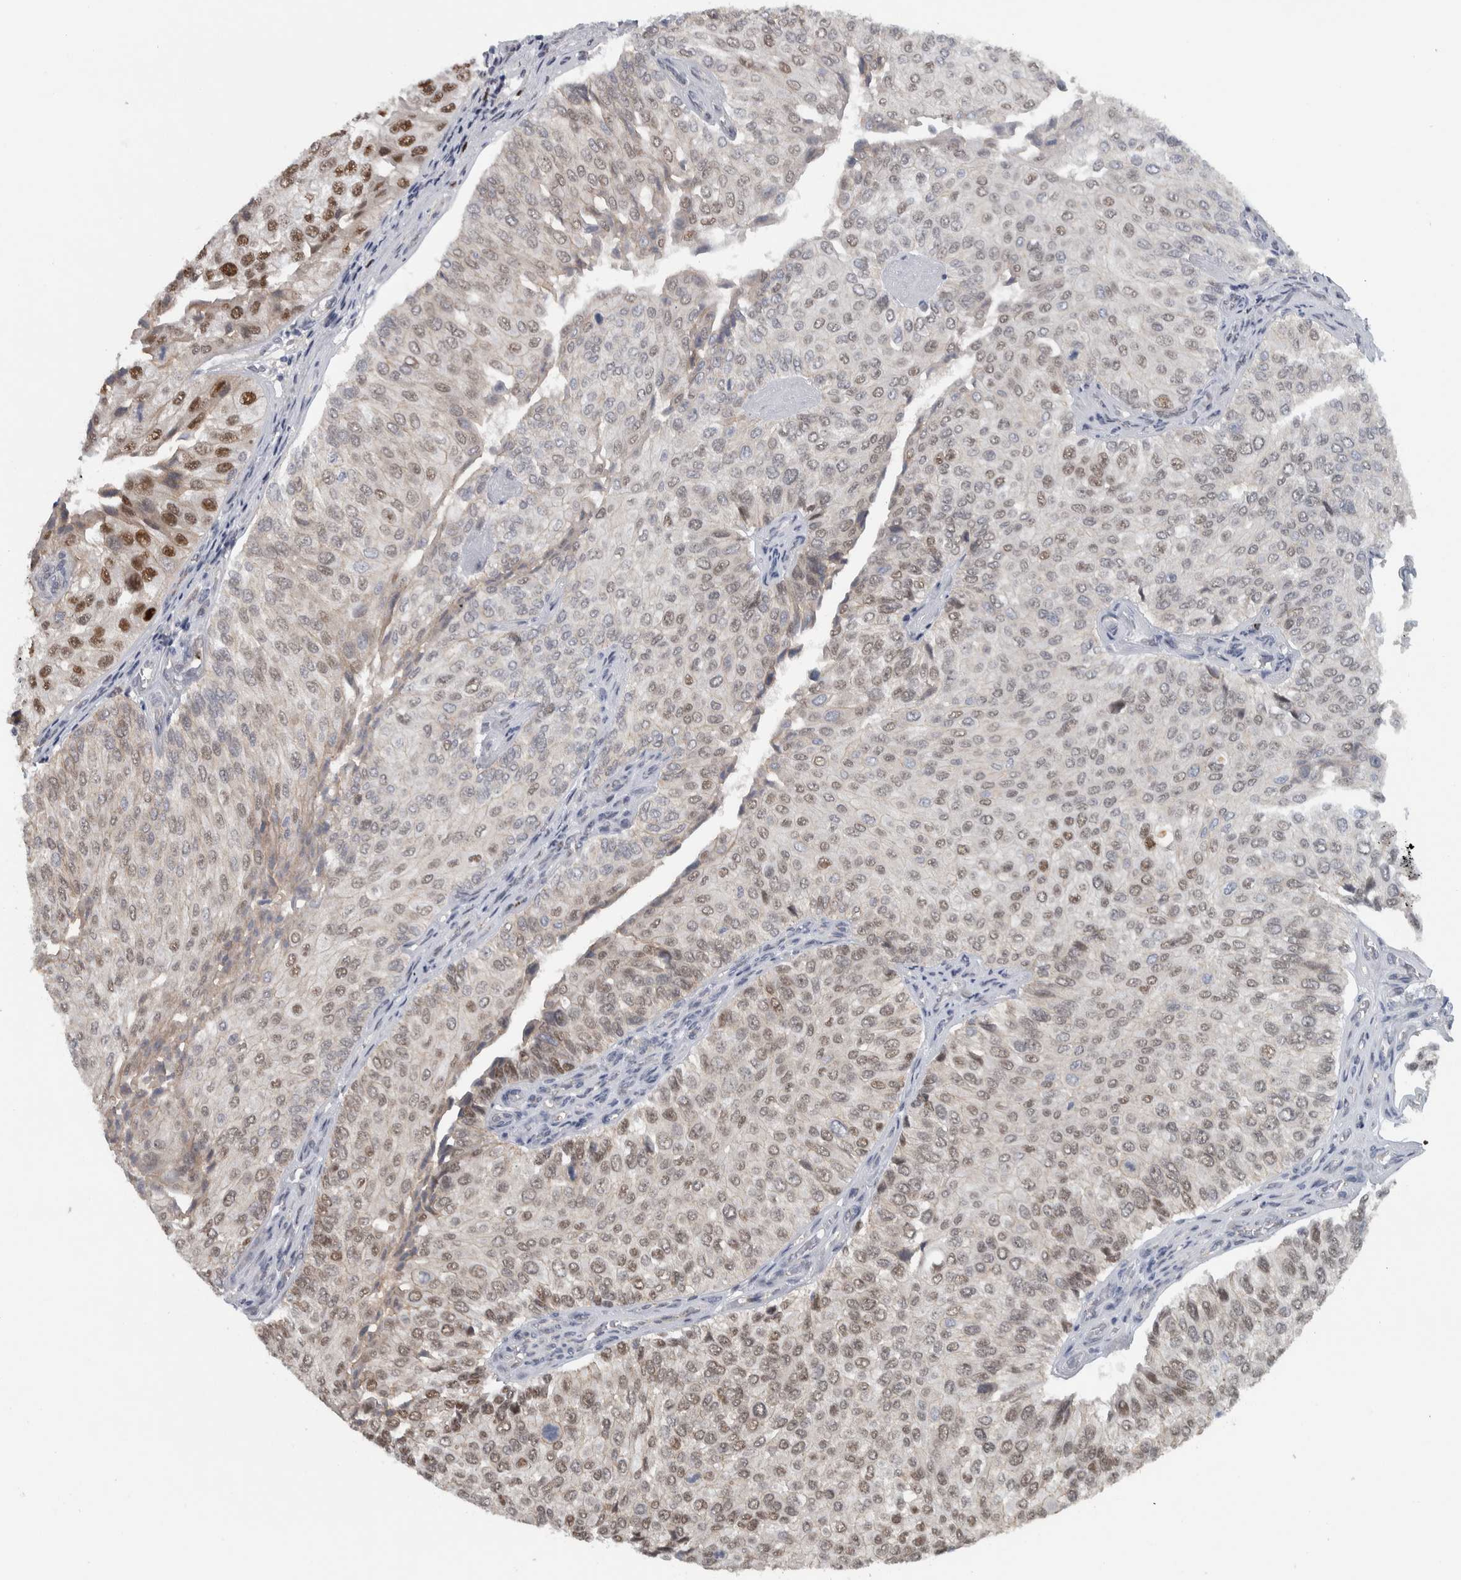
{"staining": {"intensity": "moderate", "quantity": "25%-75%", "location": "nuclear"}, "tissue": "urothelial cancer", "cell_type": "Tumor cells", "image_type": "cancer", "snomed": [{"axis": "morphology", "description": "Urothelial carcinoma, High grade"}, {"axis": "topography", "description": "Kidney"}, {"axis": "topography", "description": "Urinary bladder"}], "caption": "High-grade urothelial carcinoma tissue reveals moderate nuclear expression in about 25%-75% of tumor cells", "gene": "ADPRM", "patient": {"sex": "male", "age": 77}}